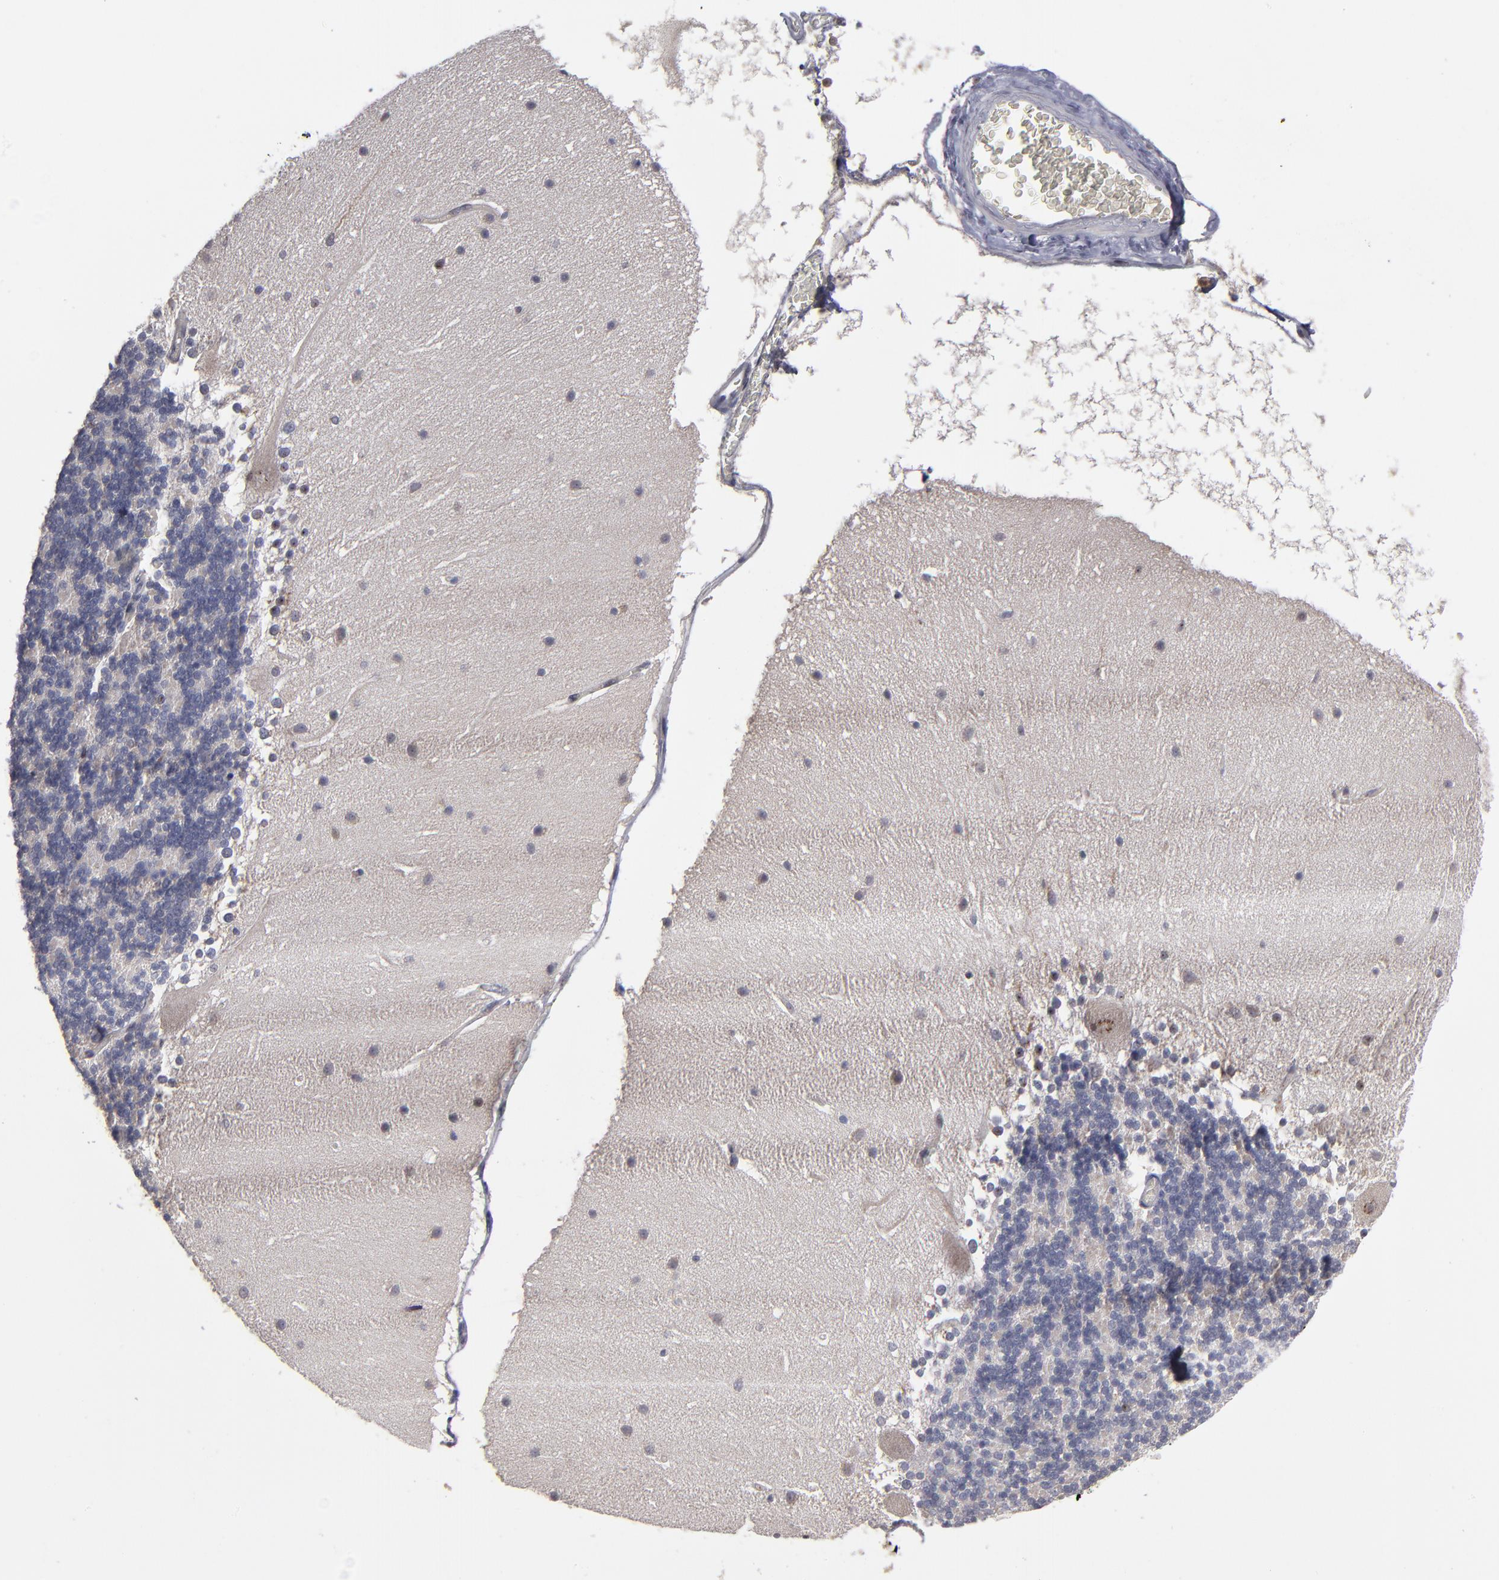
{"staining": {"intensity": "weak", "quantity": "25%-75%", "location": "cytoplasmic/membranous"}, "tissue": "cerebellum", "cell_type": "Cells in granular layer", "image_type": "normal", "snomed": [{"axis": "morphology", "description": "Normal tissue, NOS"}, {"axis": "topography", "description": "Cerebellum"}], "caption": "Immunohistochemical staining of benign cerebellum reveals low levels of weak cytoplasmic/membranous expression in approximately 25%-75% of cells in granular layer.", "gene": "EXD2", "patient": {"sex": "female", "age": 19}}